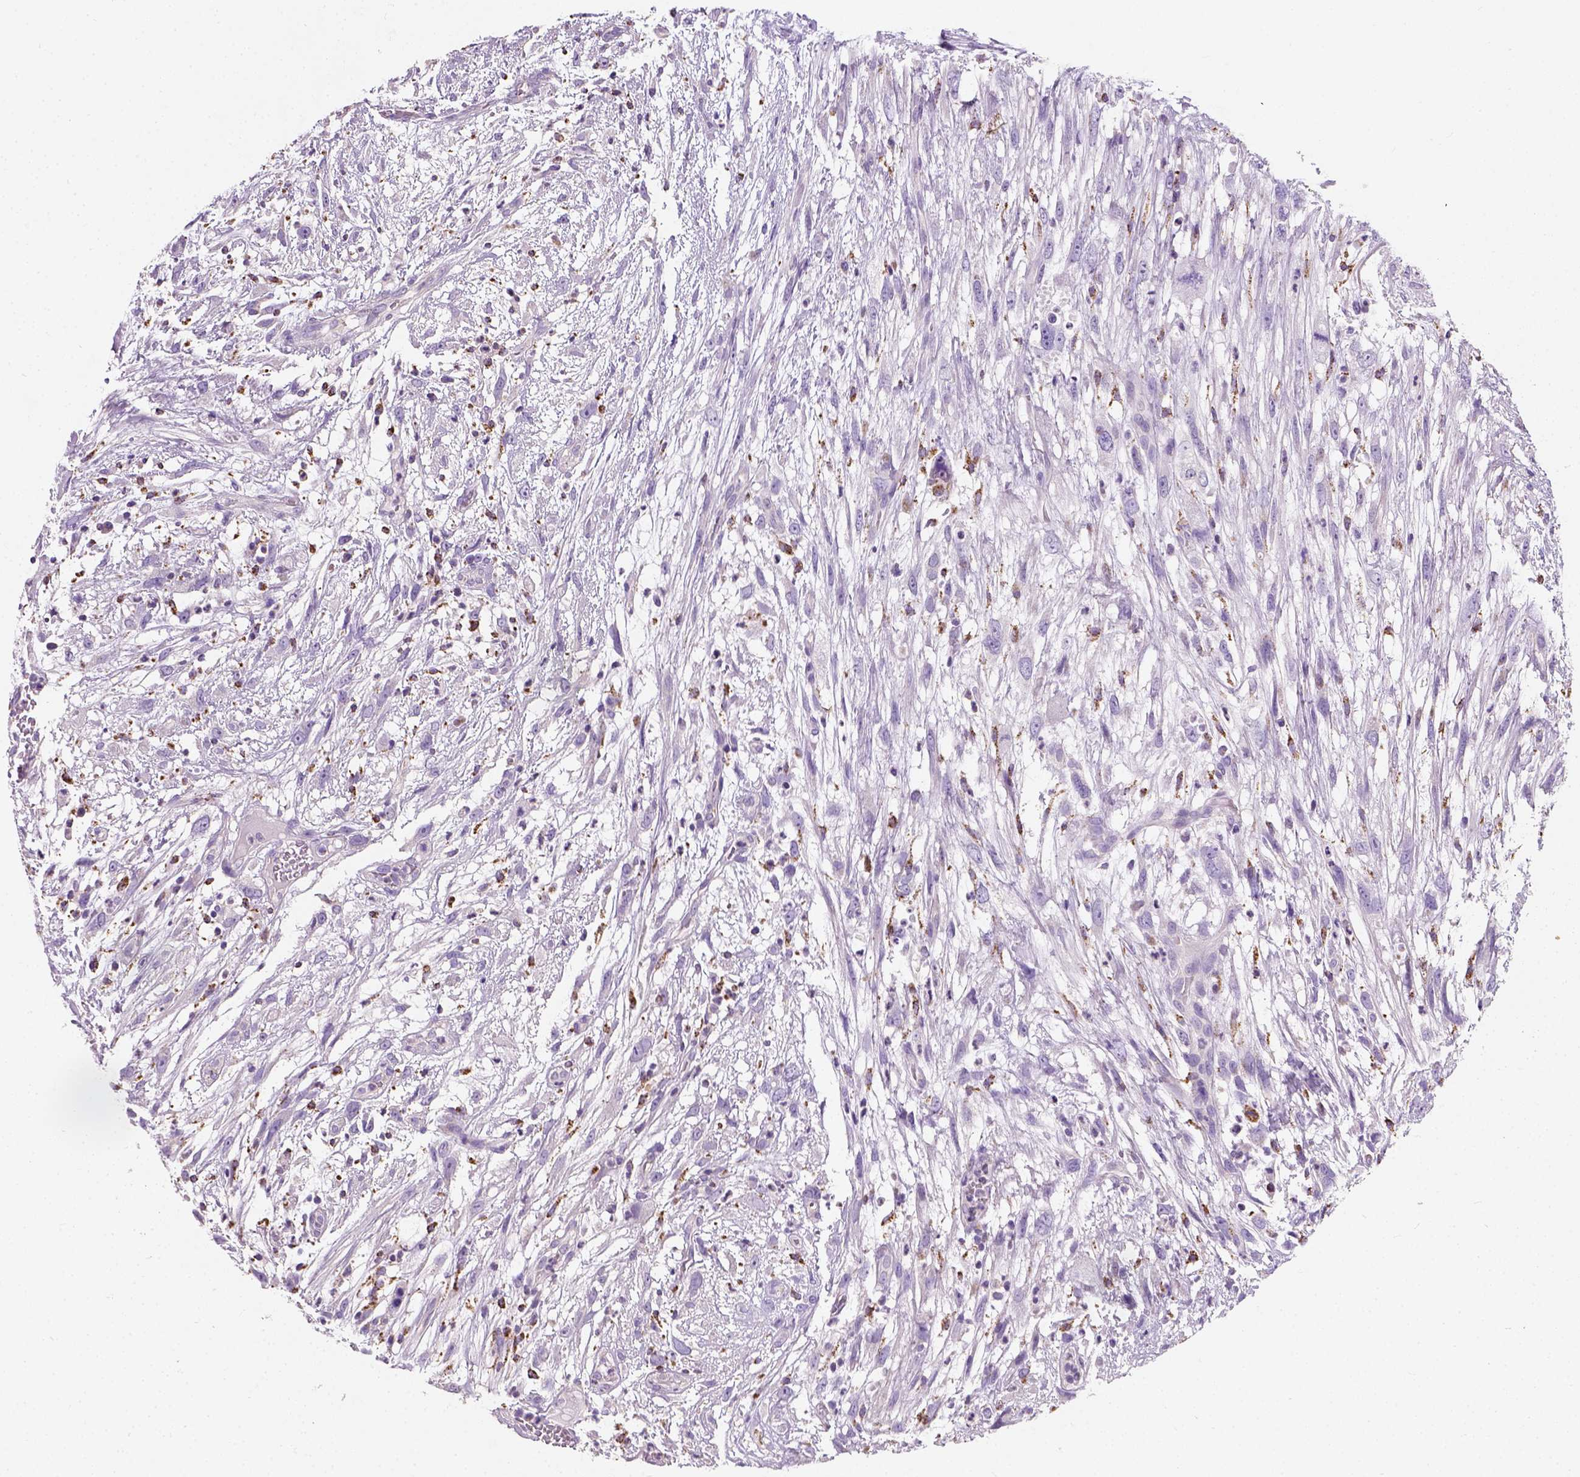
{"staining": {"intensity": "negative", "quantity": "none", "location": "none"}, "tissue": "head and neck cancer", "cell_type": "Tumor cells", "image_type": "cancer", "snomed": [{"axis": "morphology", "description": "Squamous cell carcinoma, NOS"}, {"axis": "topography", "description": "Head-Neck"}], "caption": "DAB (3,3'-diaminobenzidine) immunohistochemical staining of head and neck cancer reveals no significant positivity in tumor cells.", "gene": "CHODL", "patient": {"sex": "male", "age": 65}}